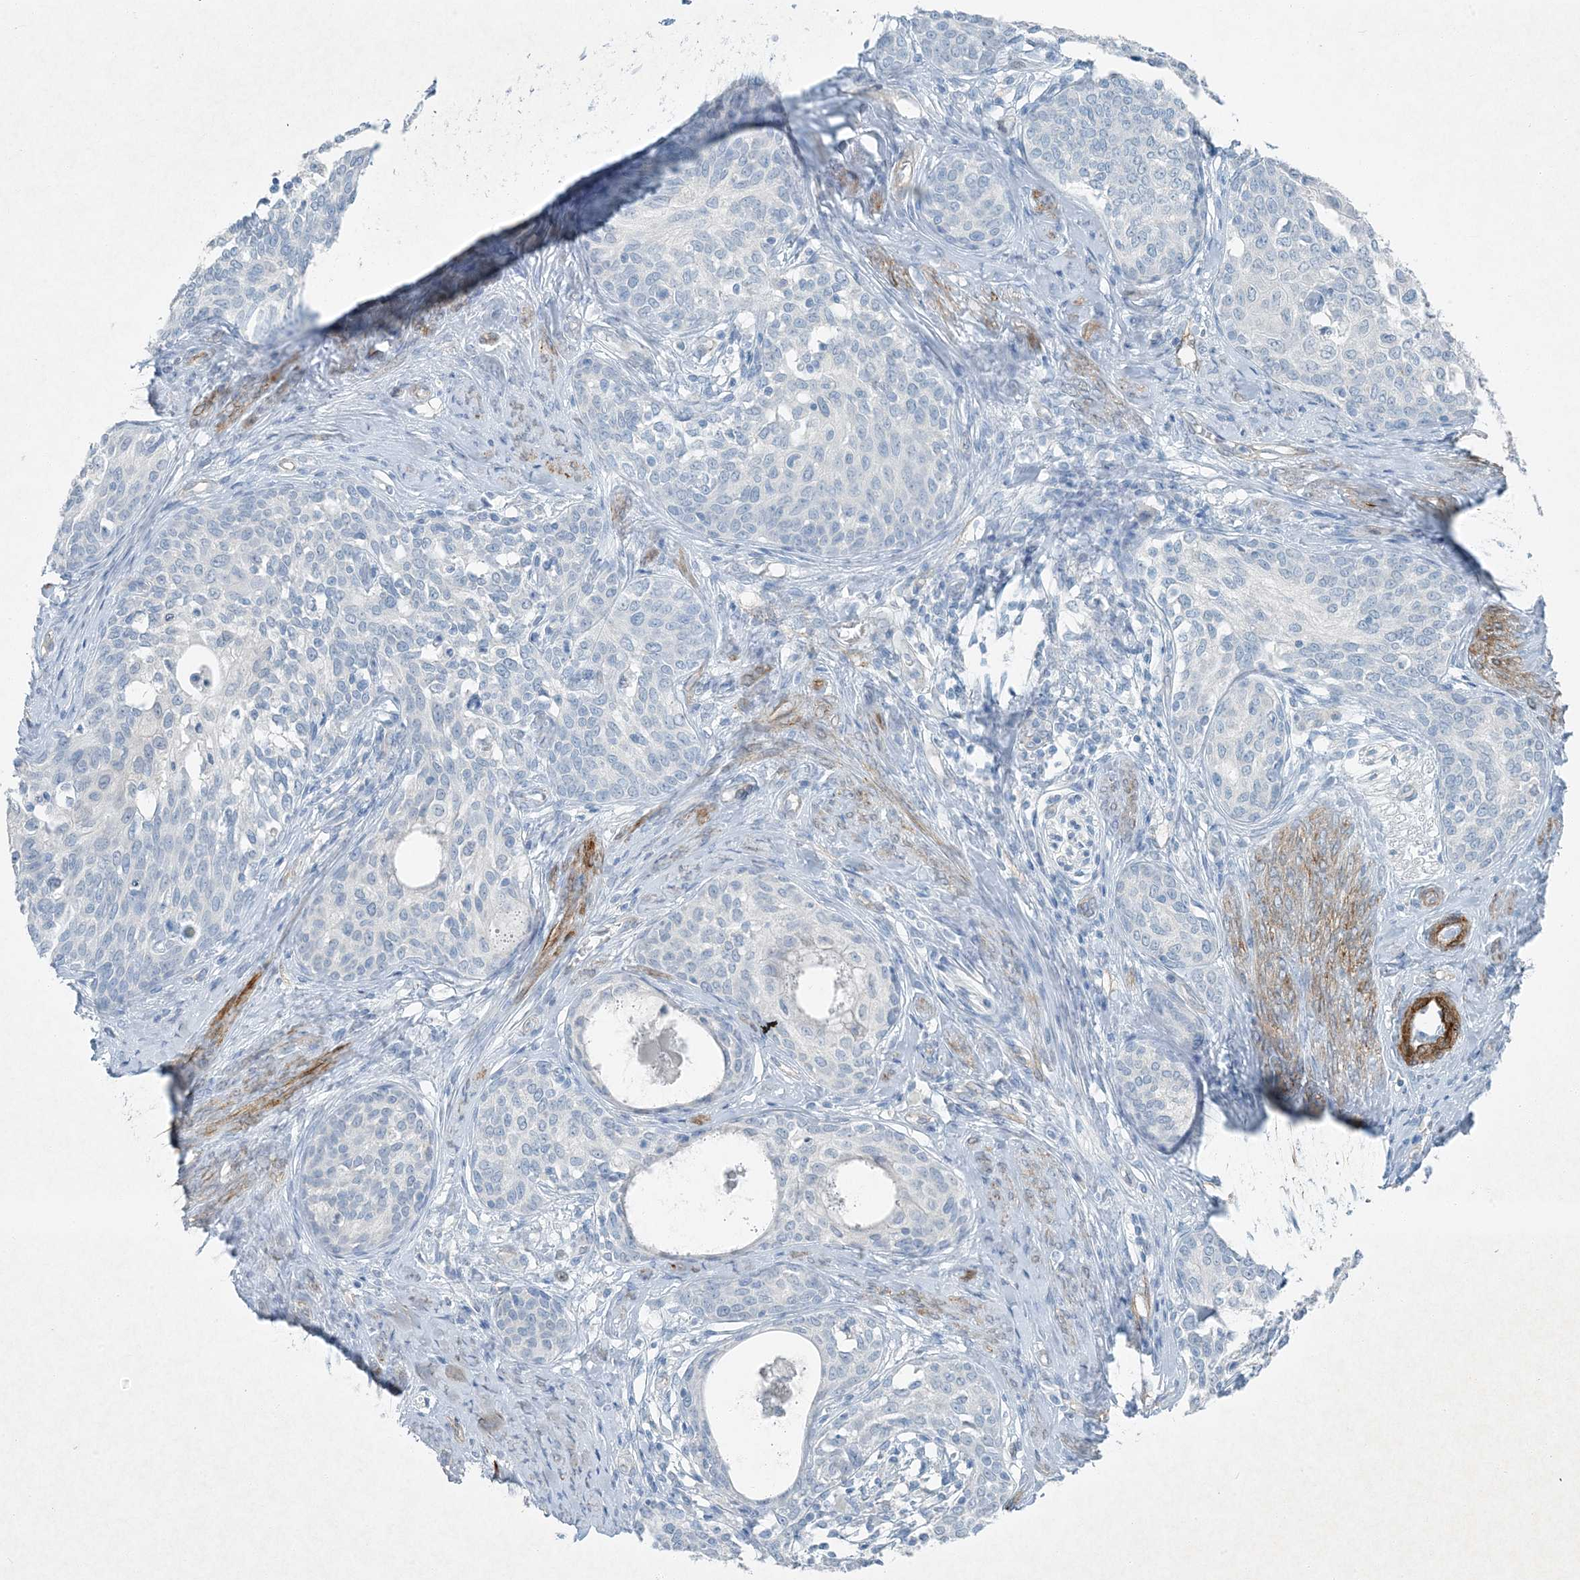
{"staining": {"intensity": "negative", "quantity": "none", "location": "none"}, "tissue": "cervical cancer", "cell_type": "Tumor cells", "image_type": "cancer", "snomed": [{"axis": "morphology", "description": "Squamous cell carcinoma, NOS"}, {"axis": "morphology", "description": "Adenocarcinoma, NOS"}, {"axis": "topography", "description": "Cervix"}], "caption": "Immunohistochemistry photomicrograph of neoplastic tissue: cervical cancer stained with DAB (3,3'-diaminobenzidine) shows no significant protein positivity in tumor cells.", "gene": "PGM5", "patient": {"sex": "female", "age": 52}}